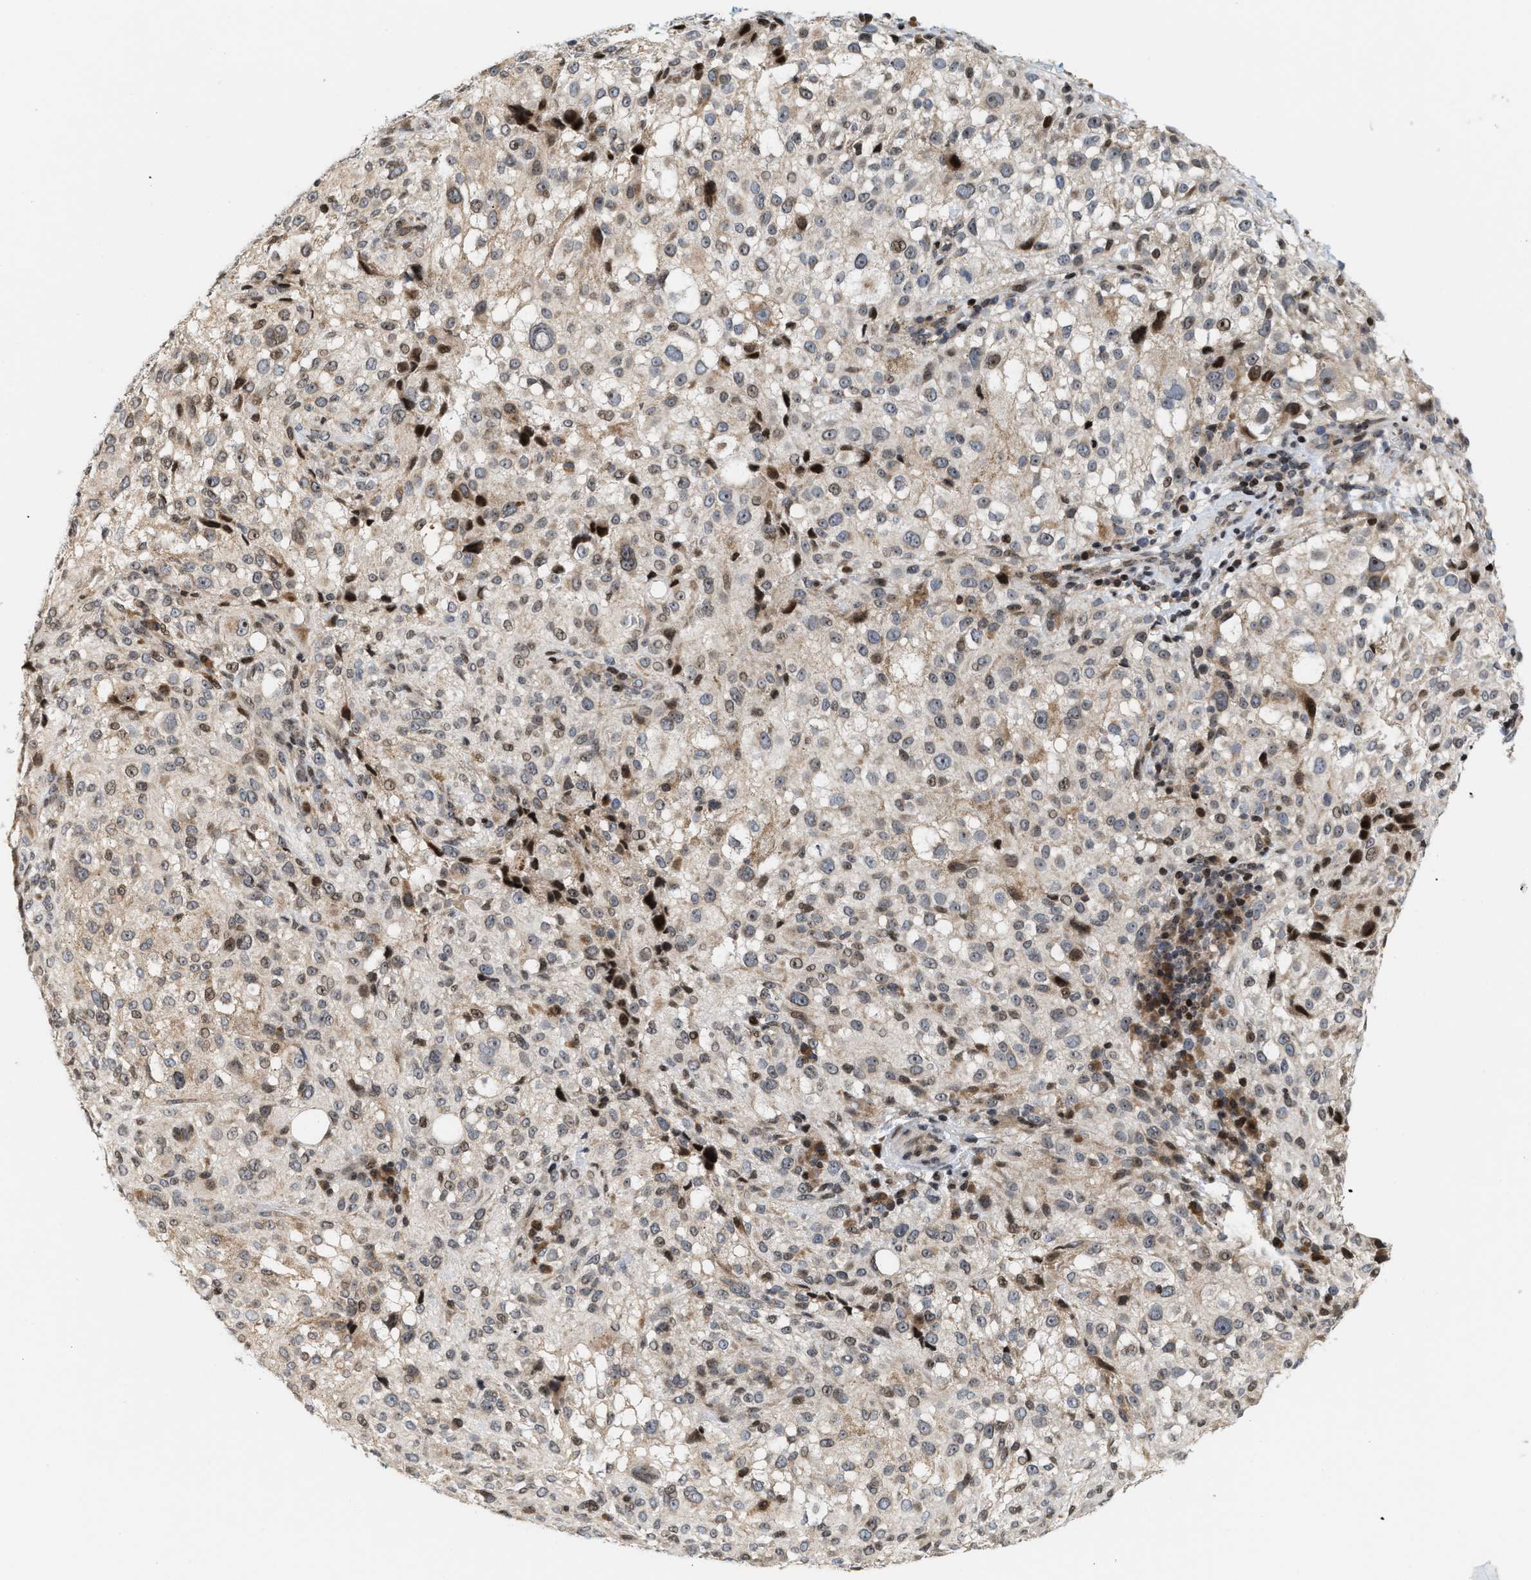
{"staining": {"intensity": "weak", "quantity": "25%-75%", "location": "cytoplasmic/membranous"}, "tissue": "melanoma", "cell_type": "Tumor cells", "image_type": "cancer", "snomed": [{"axis": "morphology", "description": "Necrosis, NOS"}, {"axis": "morphology", "description": "Malignant melanoma, NOS"}, {"axis": "topography", "description": "Skin"}], "caption": "Immunohistochemical staining of human malignant melanoma shows weak cytoplasmic/membranous protein positivity in about 25%-75% of tumor cells. Immunohistochemistry (ihc) stains the protein of interest in brown and the nuclei are stained blue.", "gene": "PDZD2", "patient": {"sex": "female", "age": 87}}